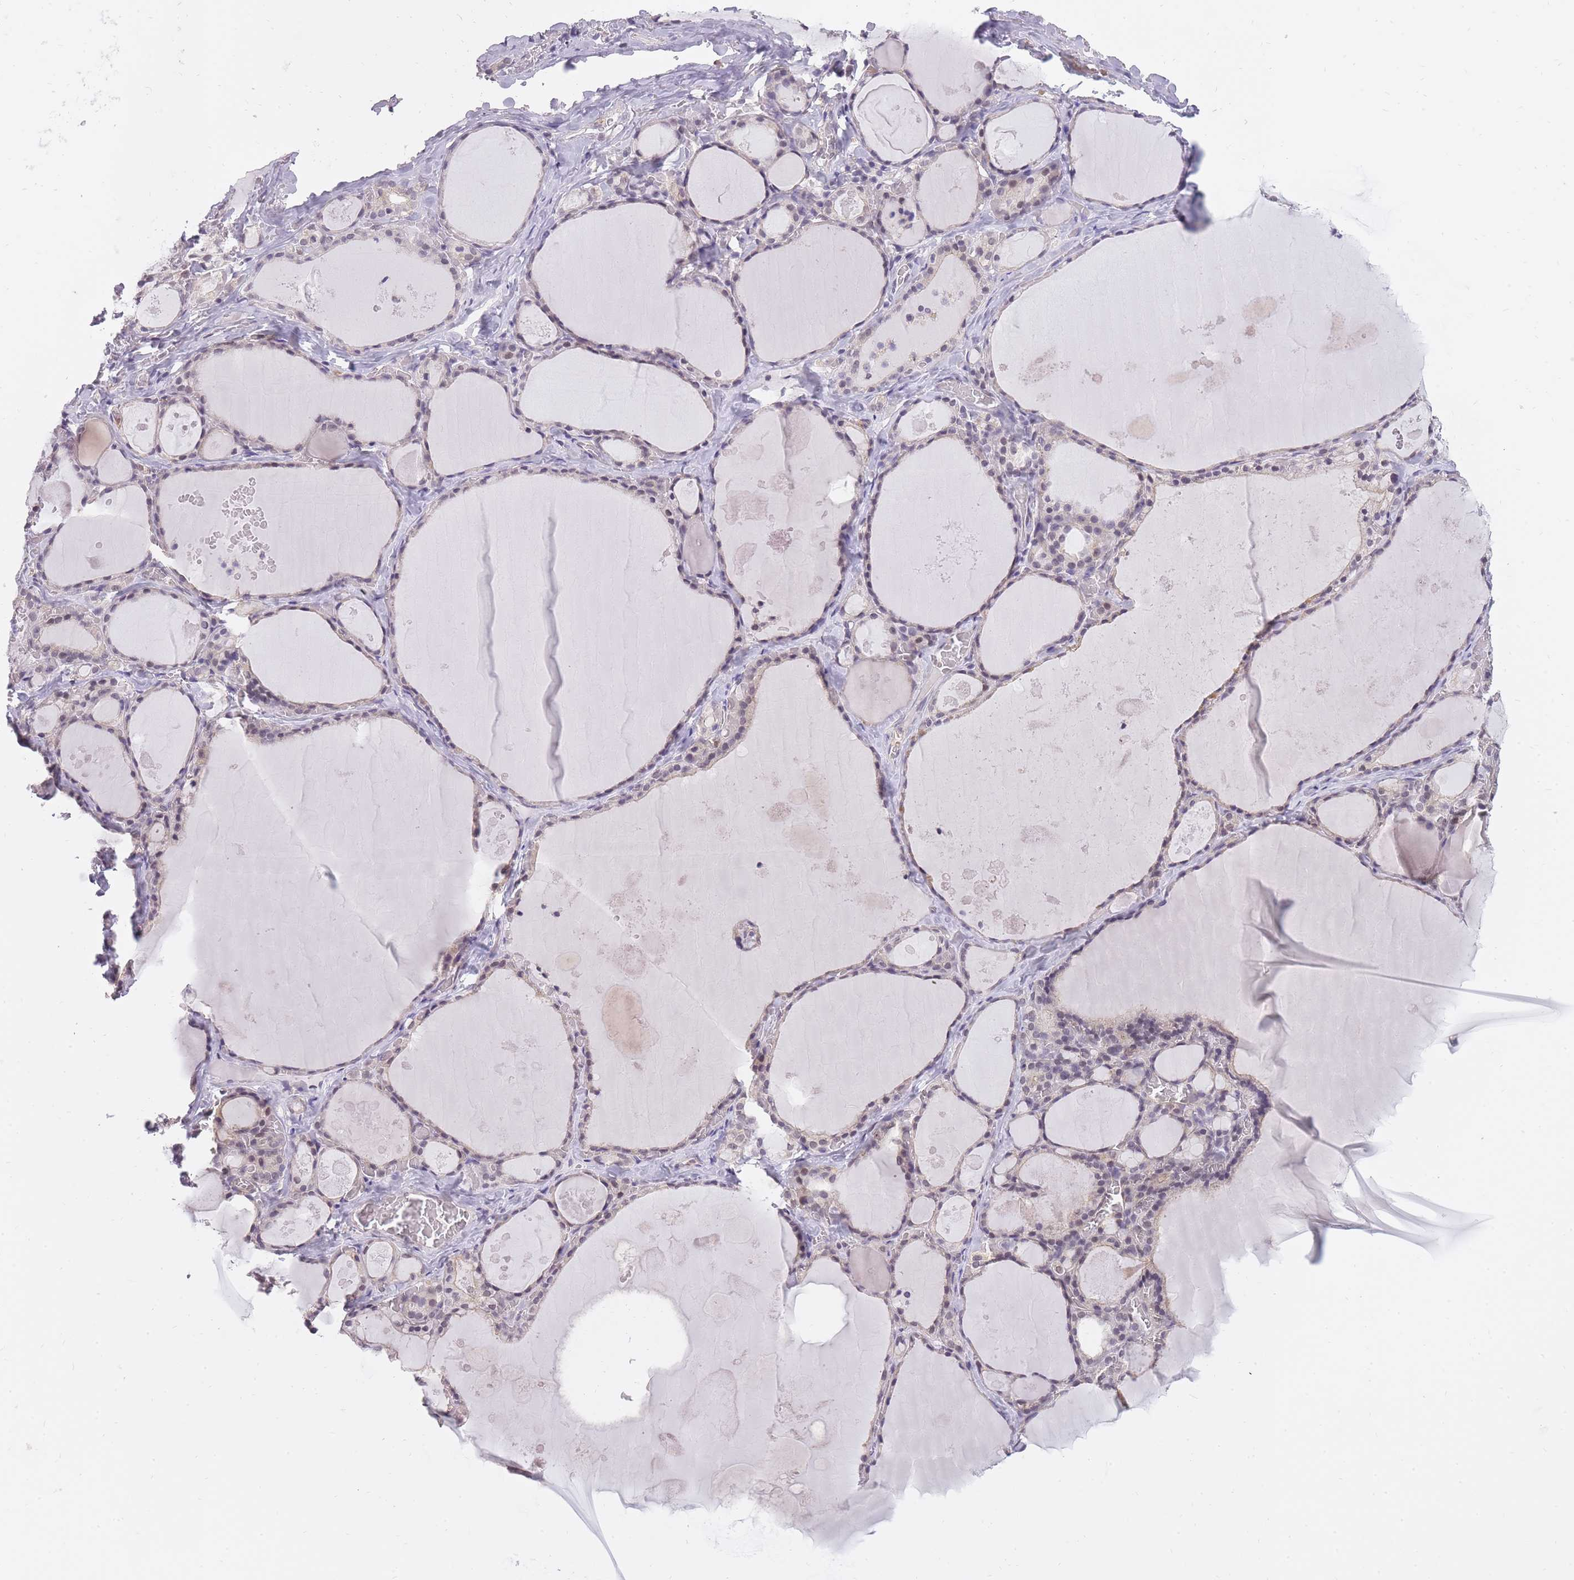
{"staining": {"intensity": "weak", "quantity": "25%-75%", "location": "nuclear"}, "tissue": "thyroid gland", "cell_type": "Glandular cells", "image_type": "normal", "snomed": [{"axis": "morphology", "description": "Normal tissue, NOS"}, {"axis": "topography", "description": "Thyroid gland"}], "caption": "High-power microscopy captured an immunohistochemistry histopathology image of unremarkable thyroid gland, revealing weak nuclear staining in approximately 25%-75% of glandular cells.", "gene": "TIGD1", "patient": {"sex": "male", "age": 56}}